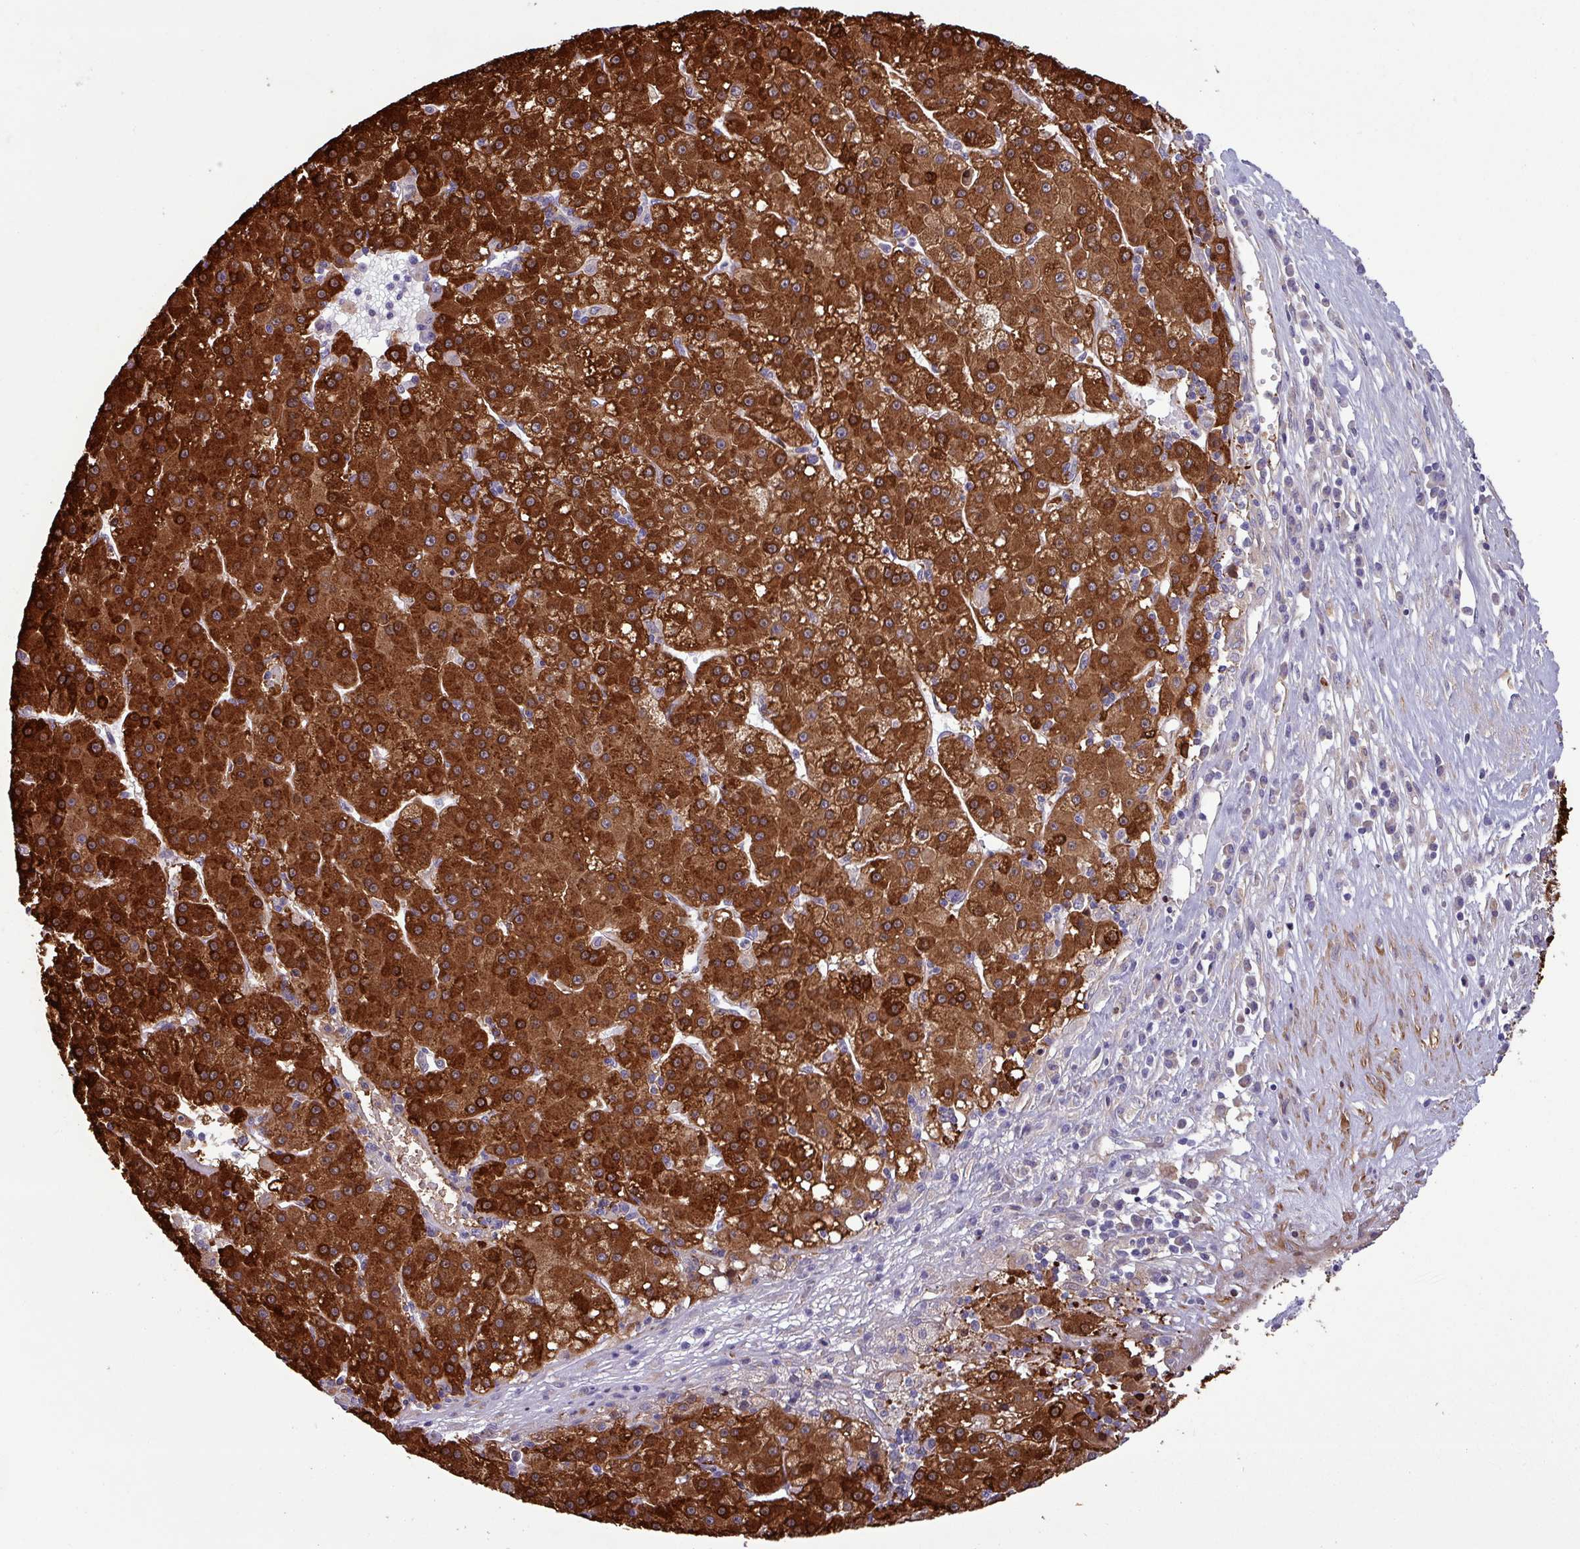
{"staining": {"intensity": "strong", "quantity": ">75%", "location": "cytoplasmic/membranous"}, "tissue": "liver cancer", "cell_type": "Tumor cells", "image_type": "cancer", "snomed": [{"axis": "morphology", "description": "Carcinoma, Hepatocellular, NOS"}, {"axis": "topography", "description": "Liver"}], "caption": "IHC histopathology image of neoplastic tissue: human liver hepatocellular carcinoma stained using IHC shows high levels of strong protein expression localized specifically in the cytoplasmic/membranous of tumor cells, appearing as a cytoplasmic/membranous brown color.", "gene": "PCED1A", "patient": {"sex": "male", "age": 76}}